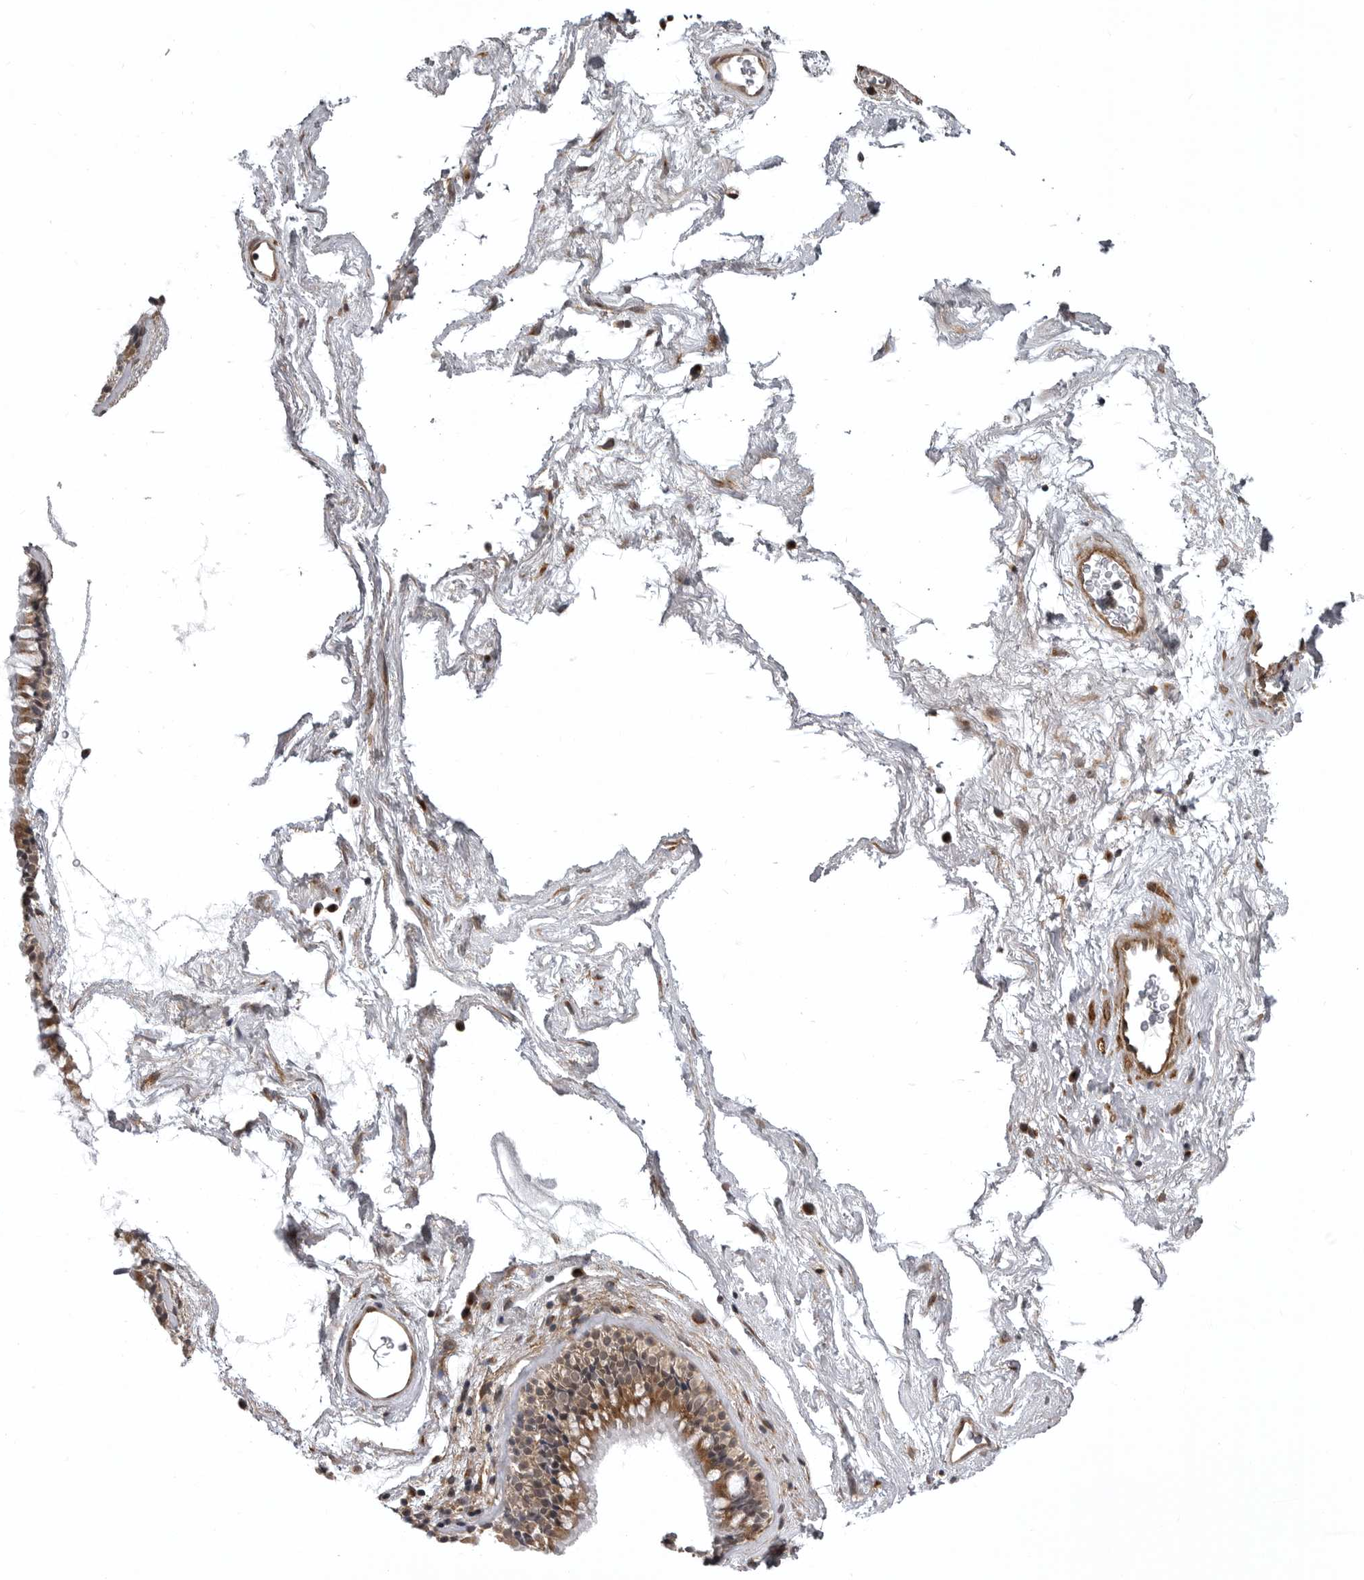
{"staining": {"intensity": "moderate", "quantity": ">75%", "location": "cytoplasmic/membranous,nuclear"}, "tissue": "nasopharynx", "cell_type": "Respiratory epithelial cells", "image_type": "normal", "snomed": [{"axis": "morphology", "description": "Normal tissue, NOS"}, {"axis": "morphology", "description": "Inflammation, NOS"}, {"axis": "topography", "description": "Nasopharynx"}], "caption": "Respiratory epithelial cells display moderate cytoplasmic/membranous,nuclear staining in about >75% of cells in benign nasopharynx.", "gene": "SNX16", "patient": {"sex": "male", "age": 48}}